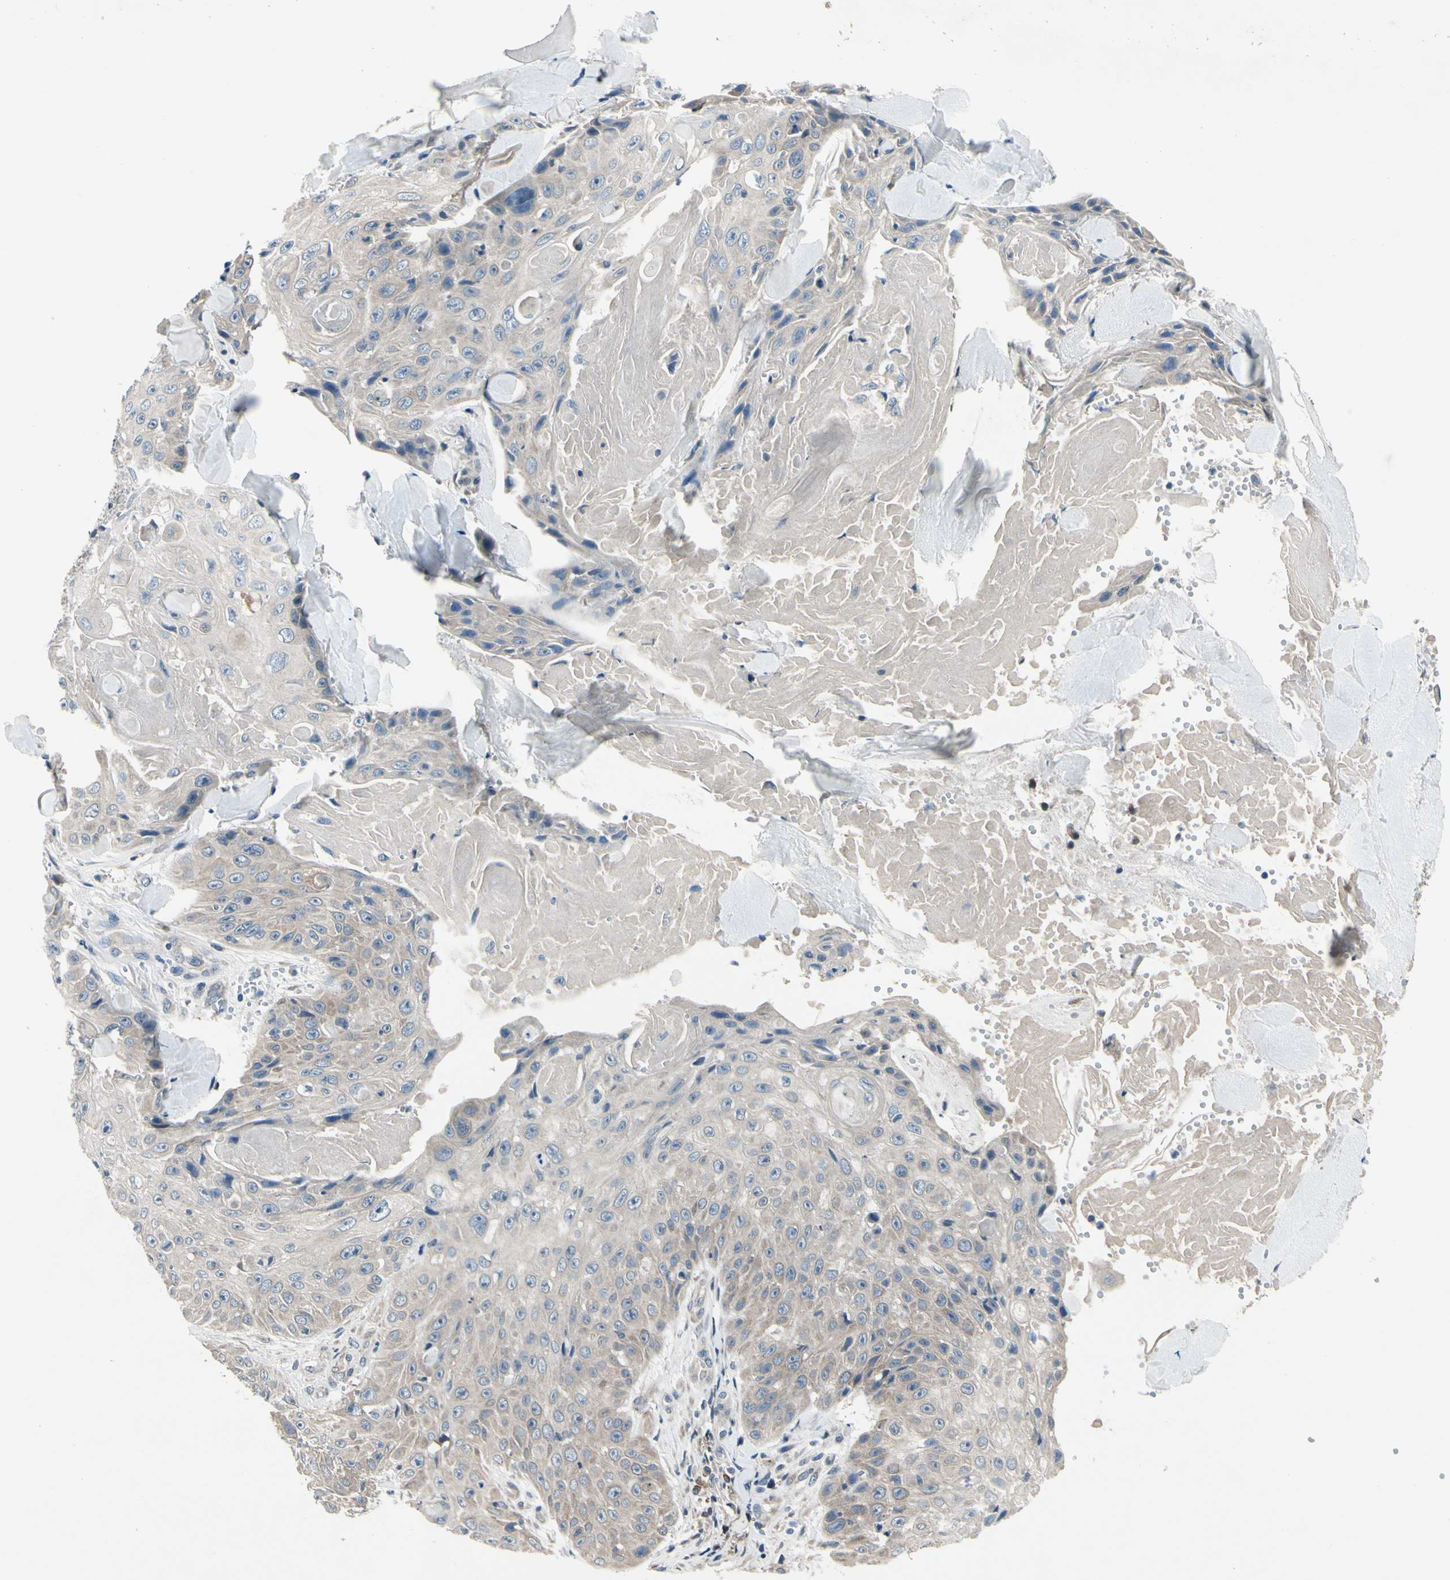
{"staining": {"intensity": "weak", "quantity": "25%-75%", "location": "cytoplasmic/membranous"}, "tissue": "skin cancer", "cell_type": "Tumor cells", "image_type": "cancer", "snomed": [{"axis": "morphology", "description": "Squamous cell carcinoma, NOS"}, {"axis": "topography", "description": "Skin"}], "caption": "Protein expression analysis of human skin cancer (squamous cell carcinoma) reveals weak cytoplasmic/membranous positivity in about 25%-75% of tumor cells.", "gene": "SELENOK", "patient": {"sex": "male", "age": 86}}